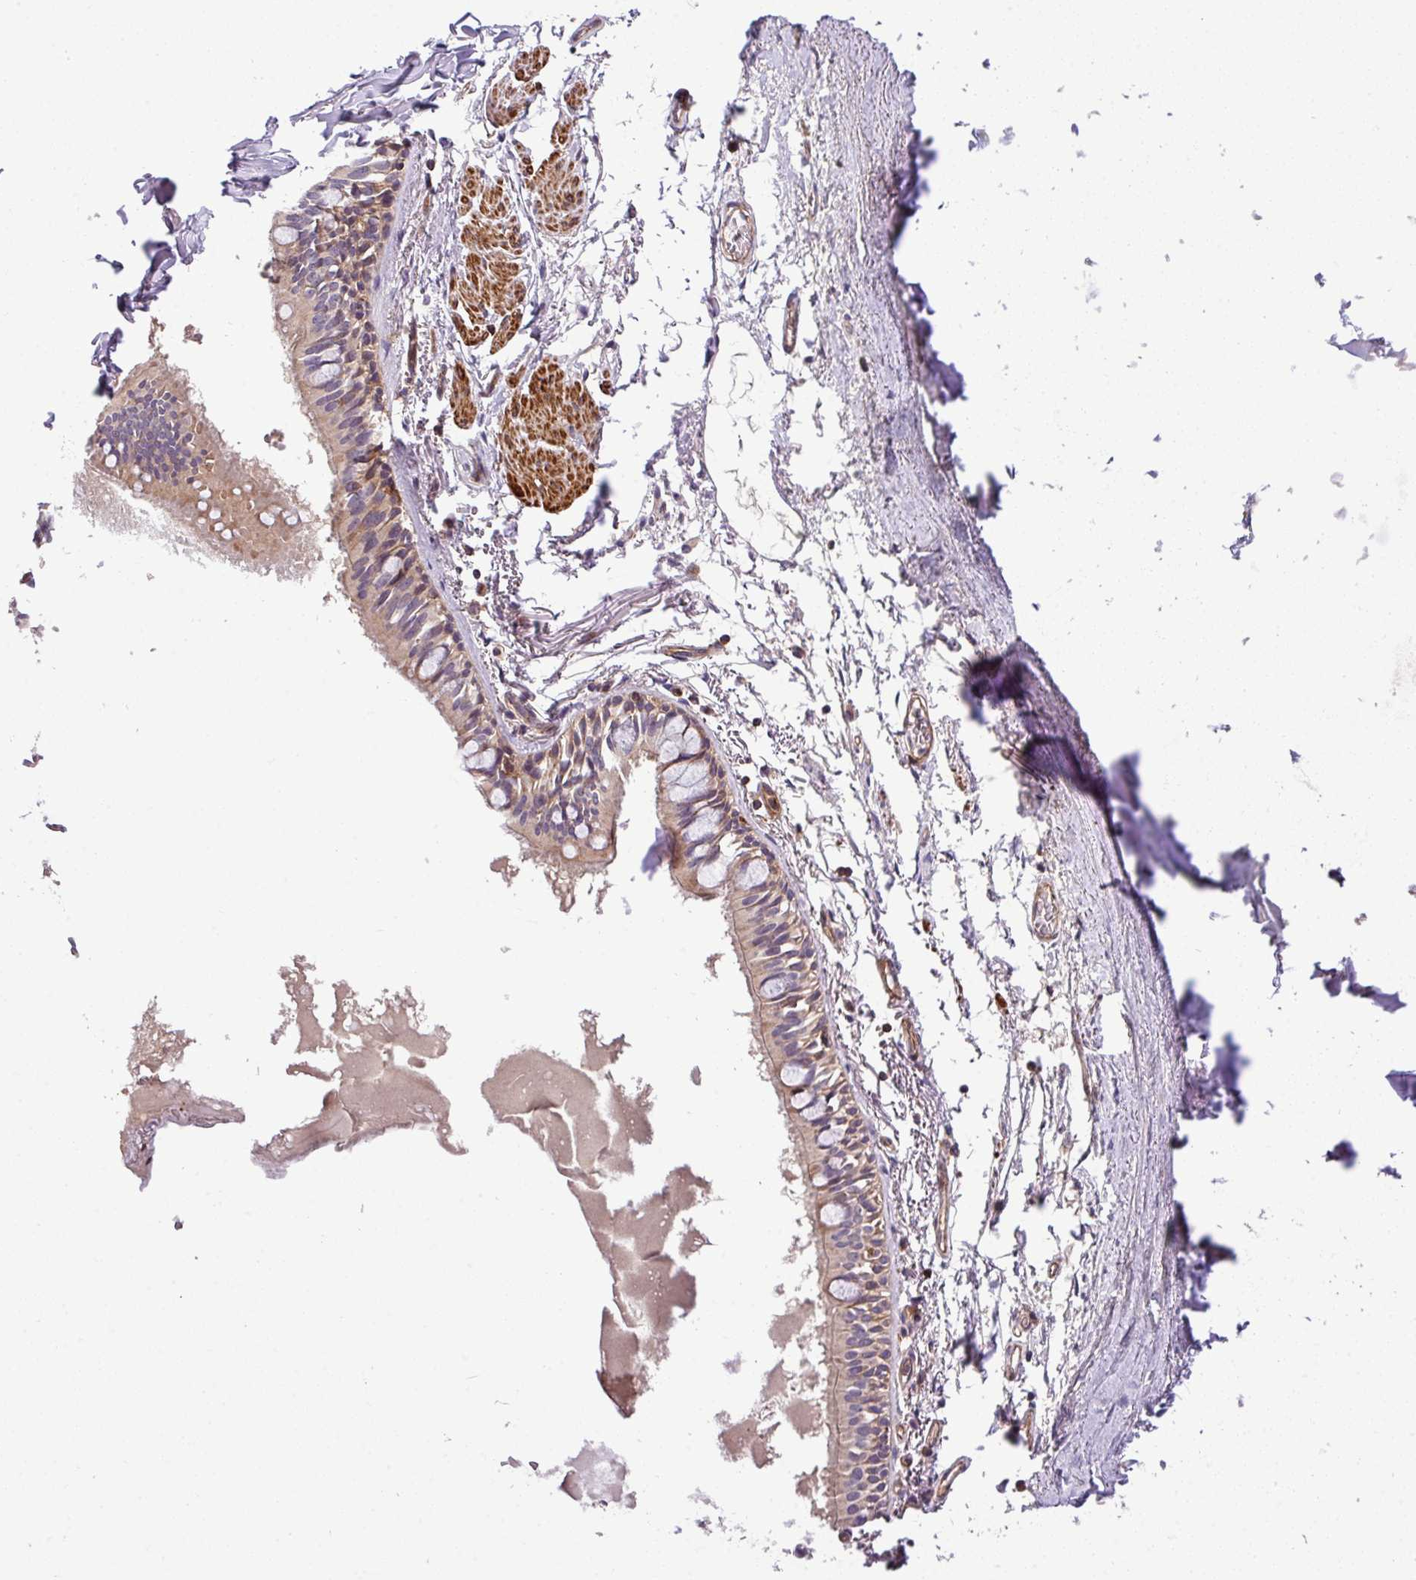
{"staining": {"intensity": "moderate", "quantity": "25%-75%", "location": "cytoplasmic/membranous"}, "tissue": "bronchus", "cell_type": "Respiratory epithelial cells", "image_type": "normal", "snomed": [{"axis": "morphology", "description": "Normal tissue, NOS"}, {"axis": "topography", "description": "Bronchus"}], "caption": "Bronchus was stained to show a protein in brown. There is medium levels of moderate cytoplasmic/membranous positivity in about 25%-75% of respiratory epithelial cells.", "gene": "CASS4", "patient": {"sex": "male", "age": 70}}